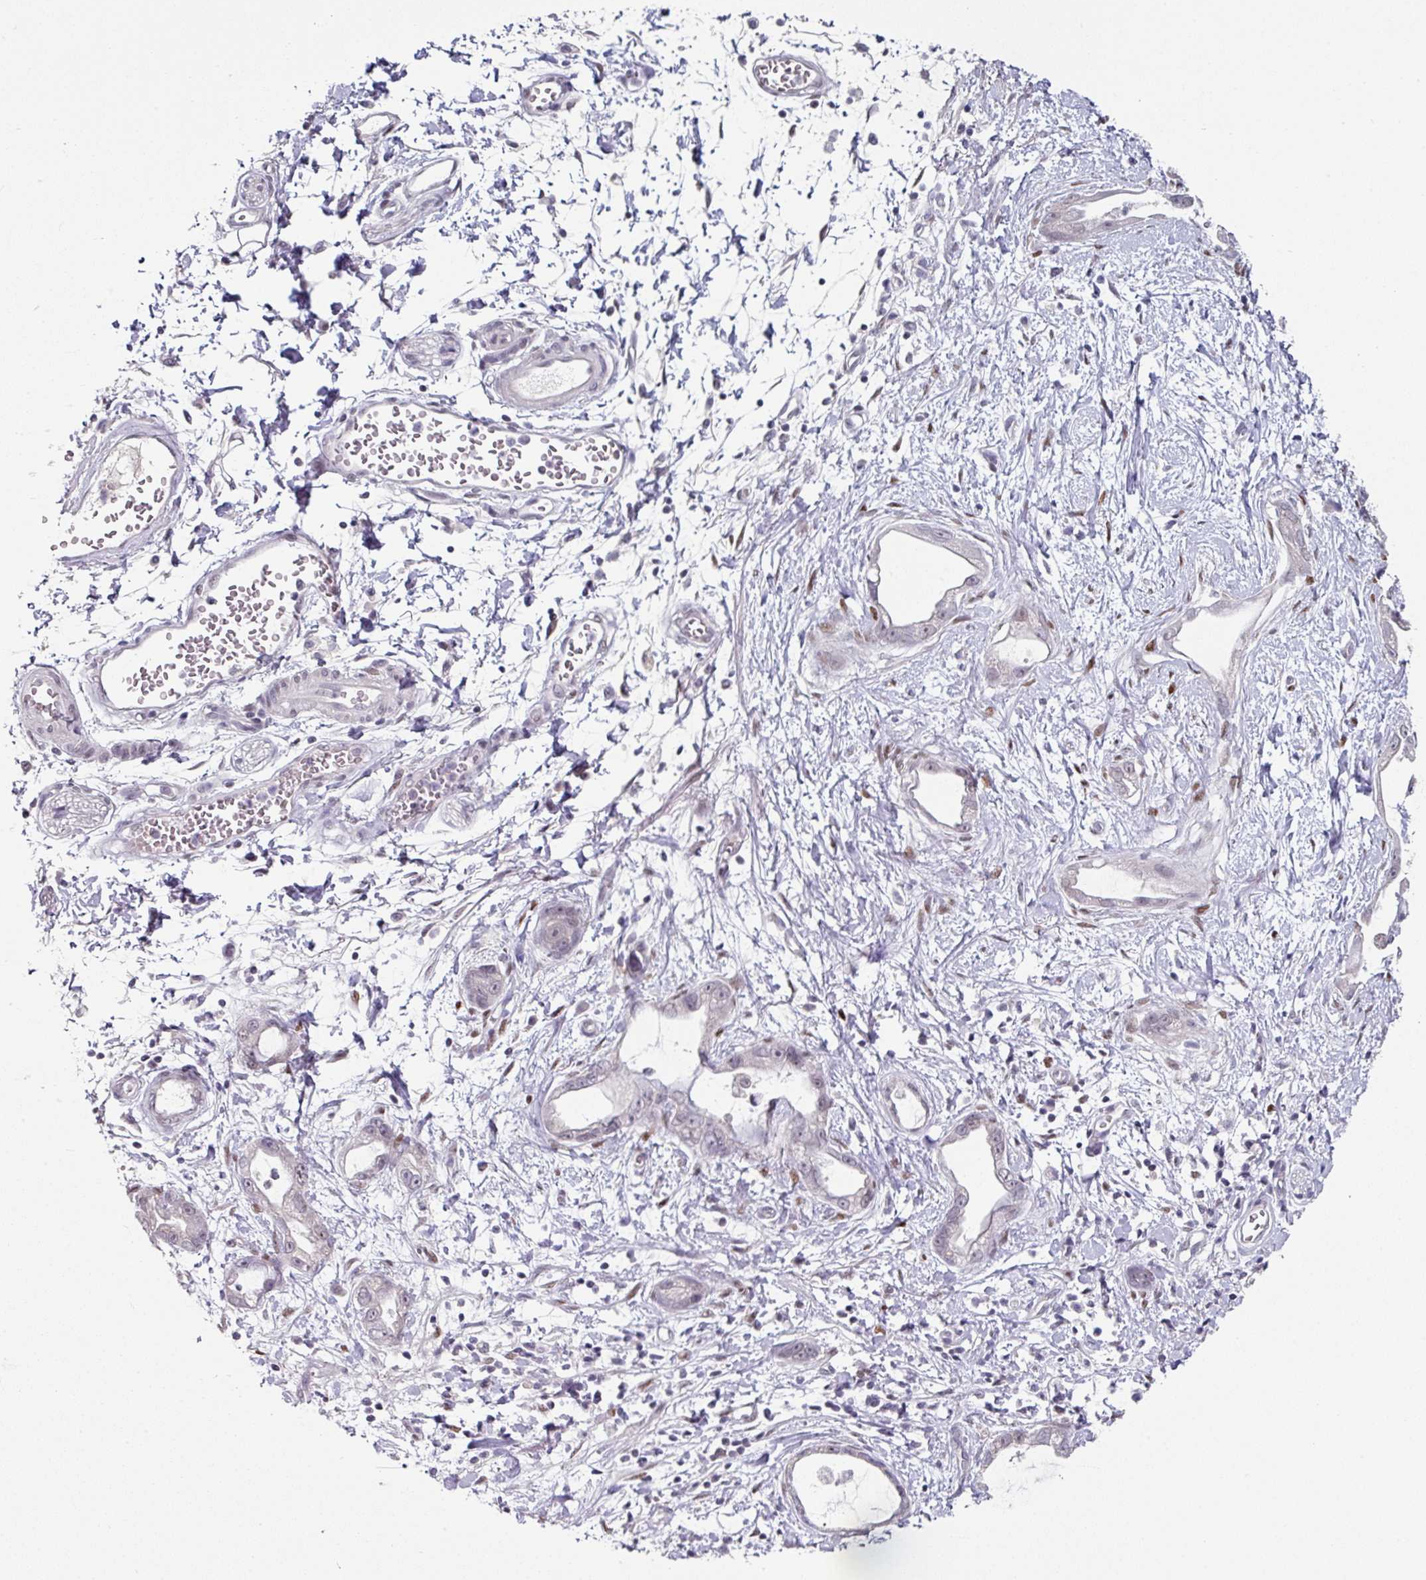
{"staining": {"intensity": "weak", "quantity": "<25%", "location": "nuclear"}, "tissue": "stomach cancer", "cell_type": "Tumor cells", "image_type": "cancer", "snomed": [{"axis": "morphology", "description": "Adenocarcinoma, NOS"}, {"axis": "topography", "description": "Stomach"}], "caption": "Protein analysis of adenocarcinoma (stomach) shows no significant expression in tumor cells.", "gene": "ELK1", "patient": {"sex": "male", "age": 55}}